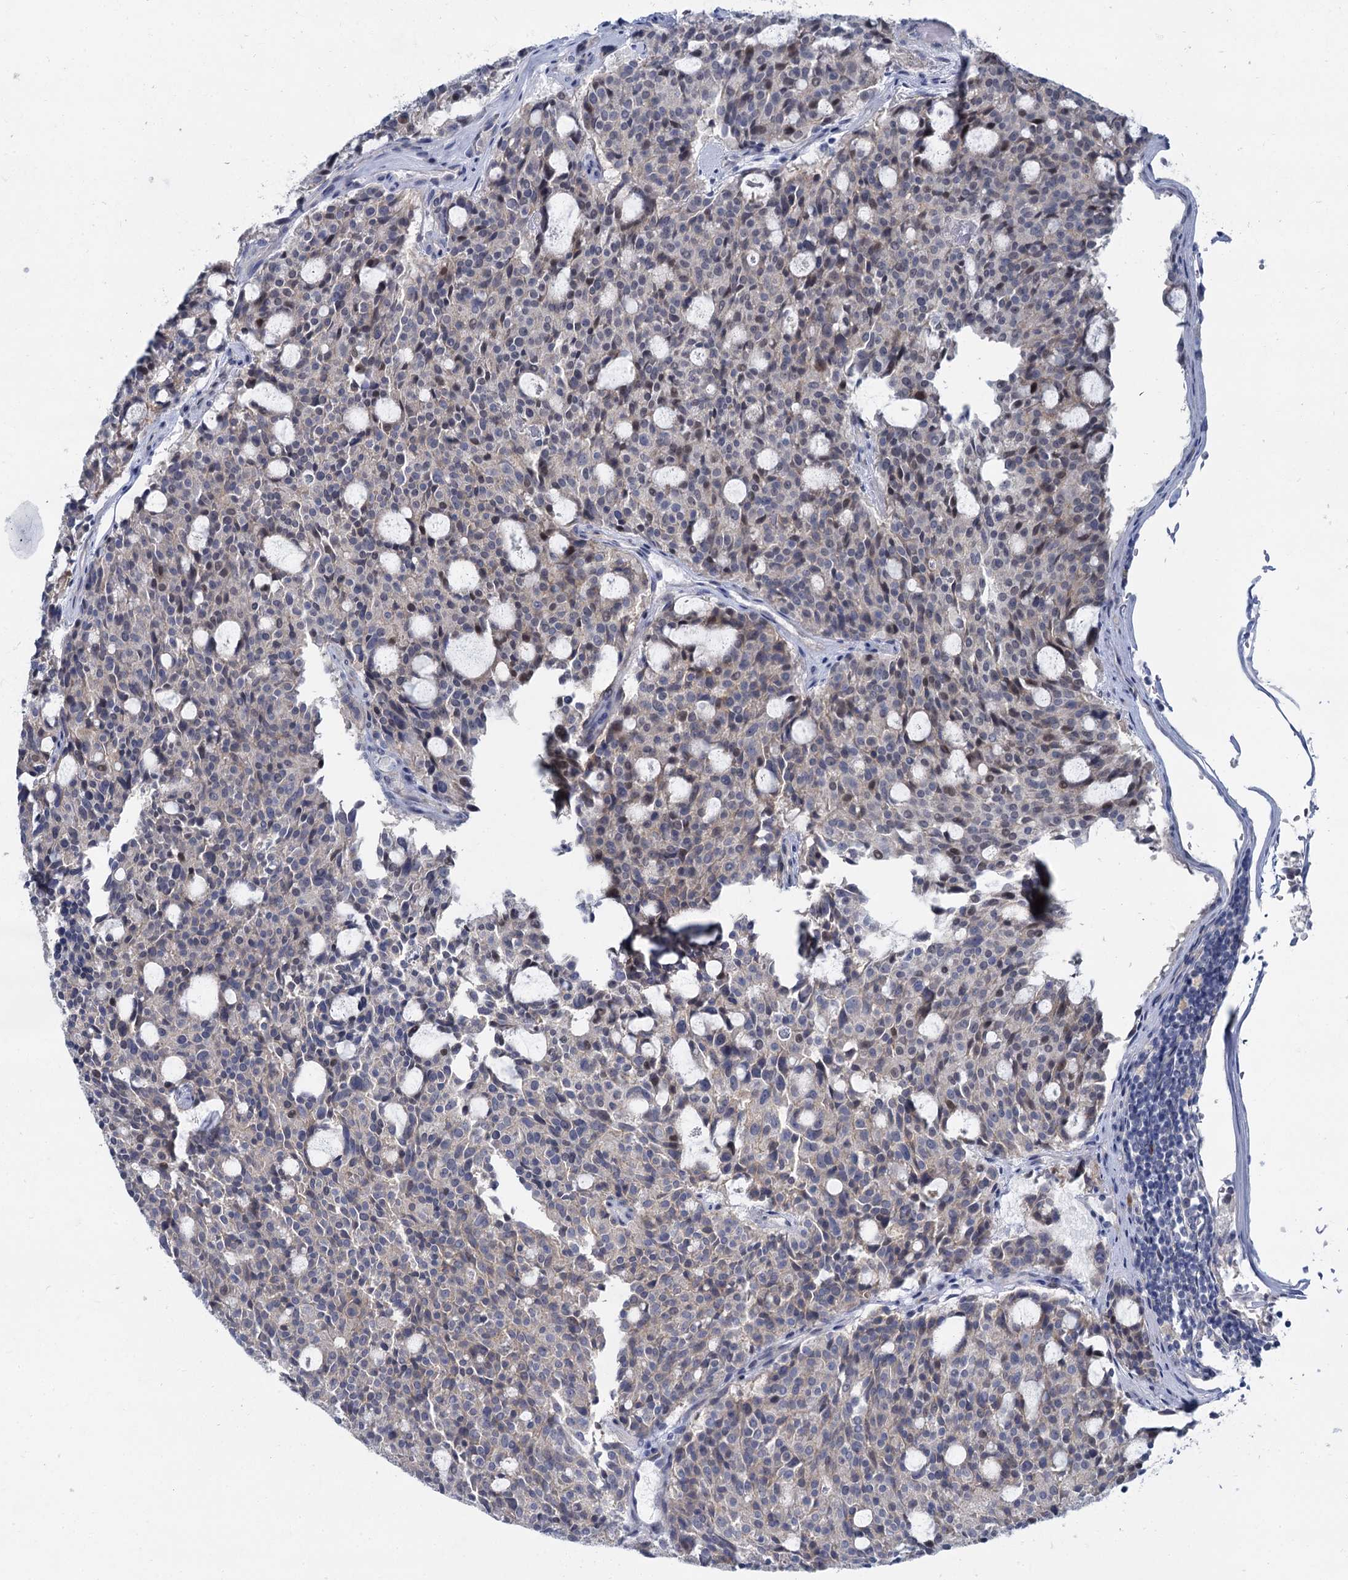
{"staining": {"intensity": "weak", "quantity": "<25%", "location": "nuclear"}, "tissue": "carcinoid", "cell_type": "Tumor cells", "image_type": "cancer", "snomed": [{"axis": "morphology", "description": "Carcinoid, malignant, NOS"}, {"axis": "topography", "description": "Pancreas"}], "caption": "Carcinoid stained for a protein using immunohistochemistry exhibits no expression tumor cells.", "gene": "ACRBP", "patient": {"sex": "female", "age": 54}}